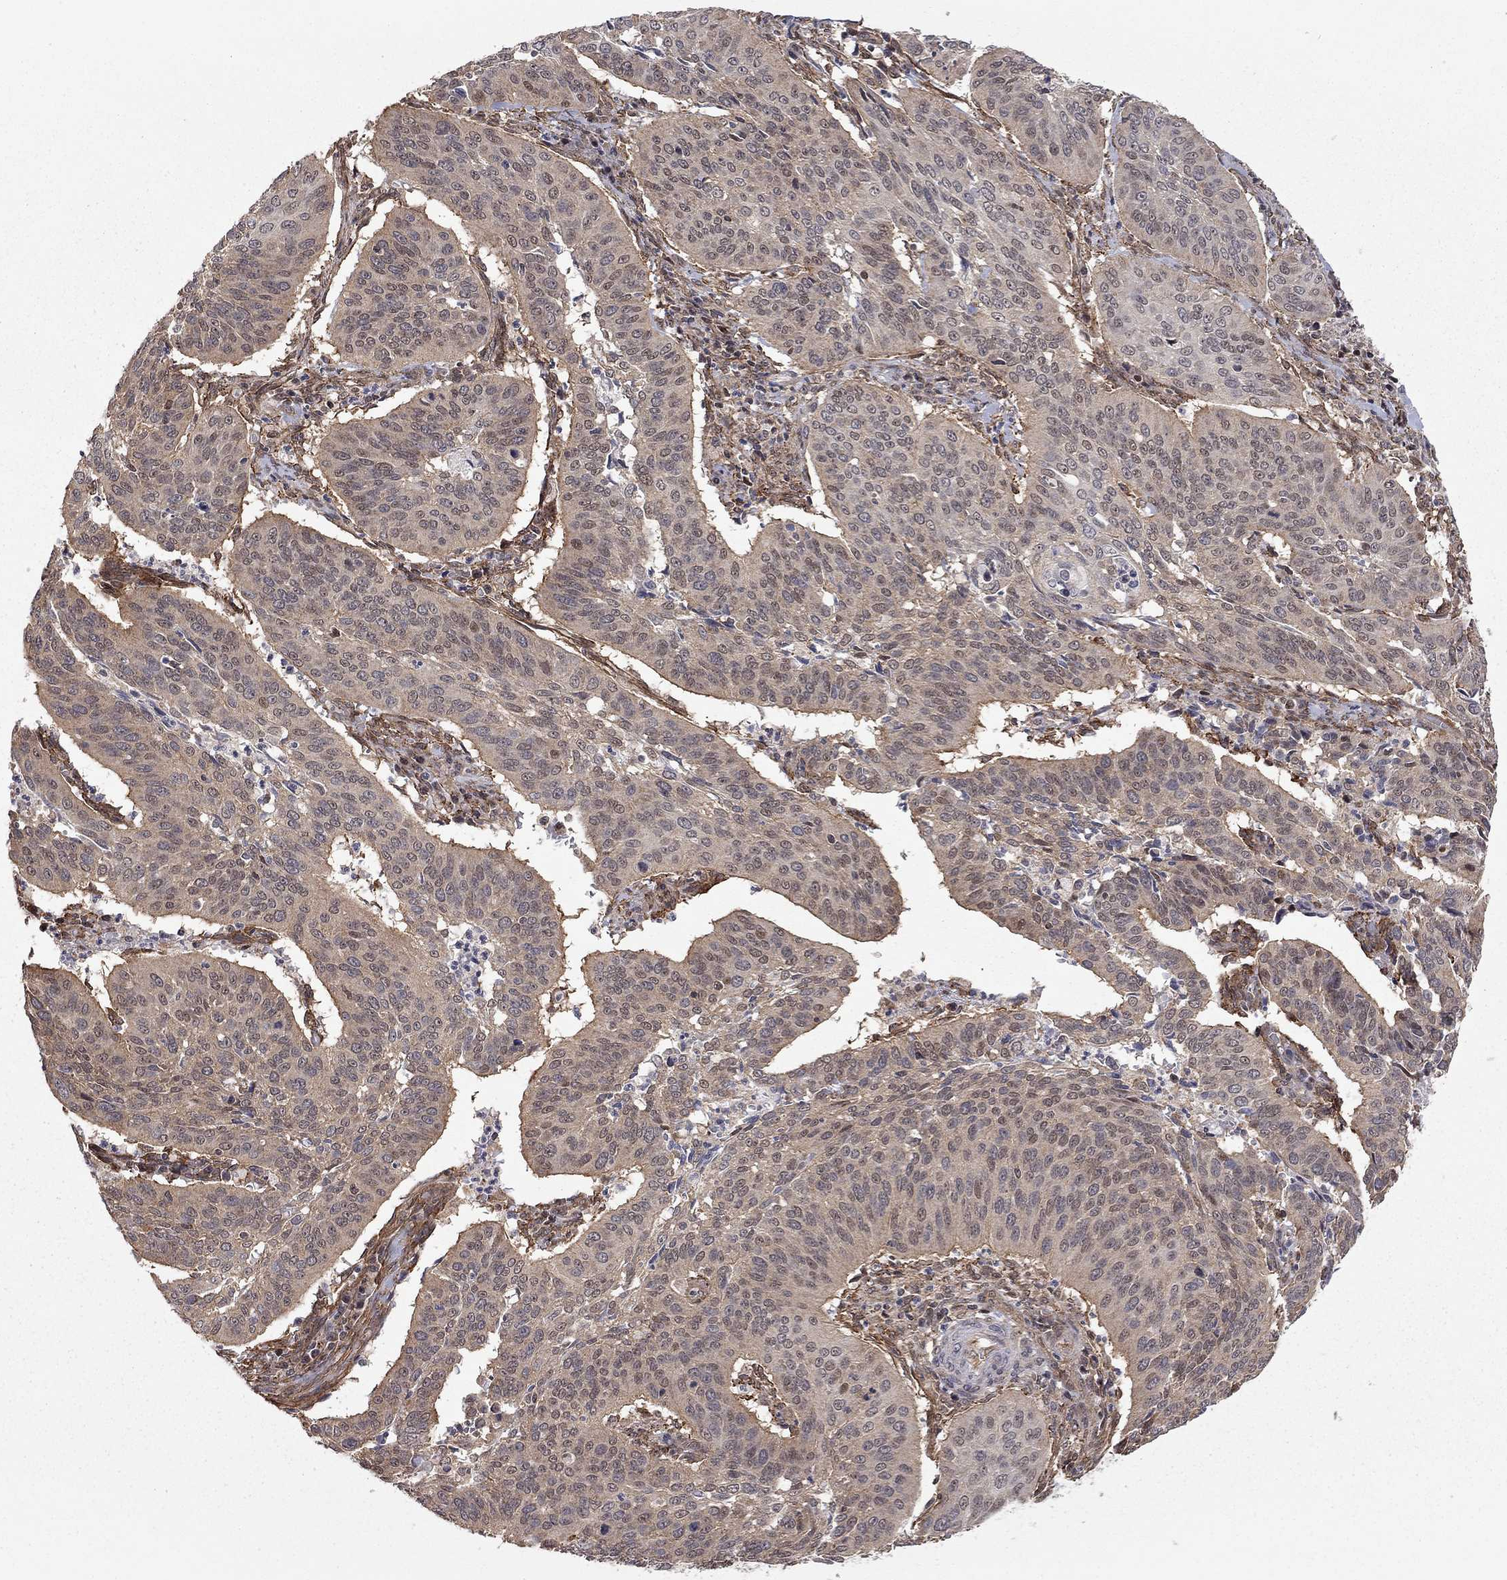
{"staining": {"intensity": "moderate", "quantity": "<25%", "location": "nuclear"}, "tissue": "cervical cancer", "cell_type": "Tumor cells", "image_type": "cancer", "snomed": [{"axis": "morphology", "description": "Normal tissue, NOS"}, {"axis": "morphology", "description": "Squamous cell carcinoma, NOS"}, {"axis": "topography", "description": "Cervix"}], "caption": "Protein staining shows moderate nuclear positivity in about <25% of tumor cells in cervical cancer. (DAB (3,3'-diaminobenzidine) IHC with brightfield microscopy, high magnification).", "gene": "TDP1", "patient": {"sex": "female", "age": 39}}